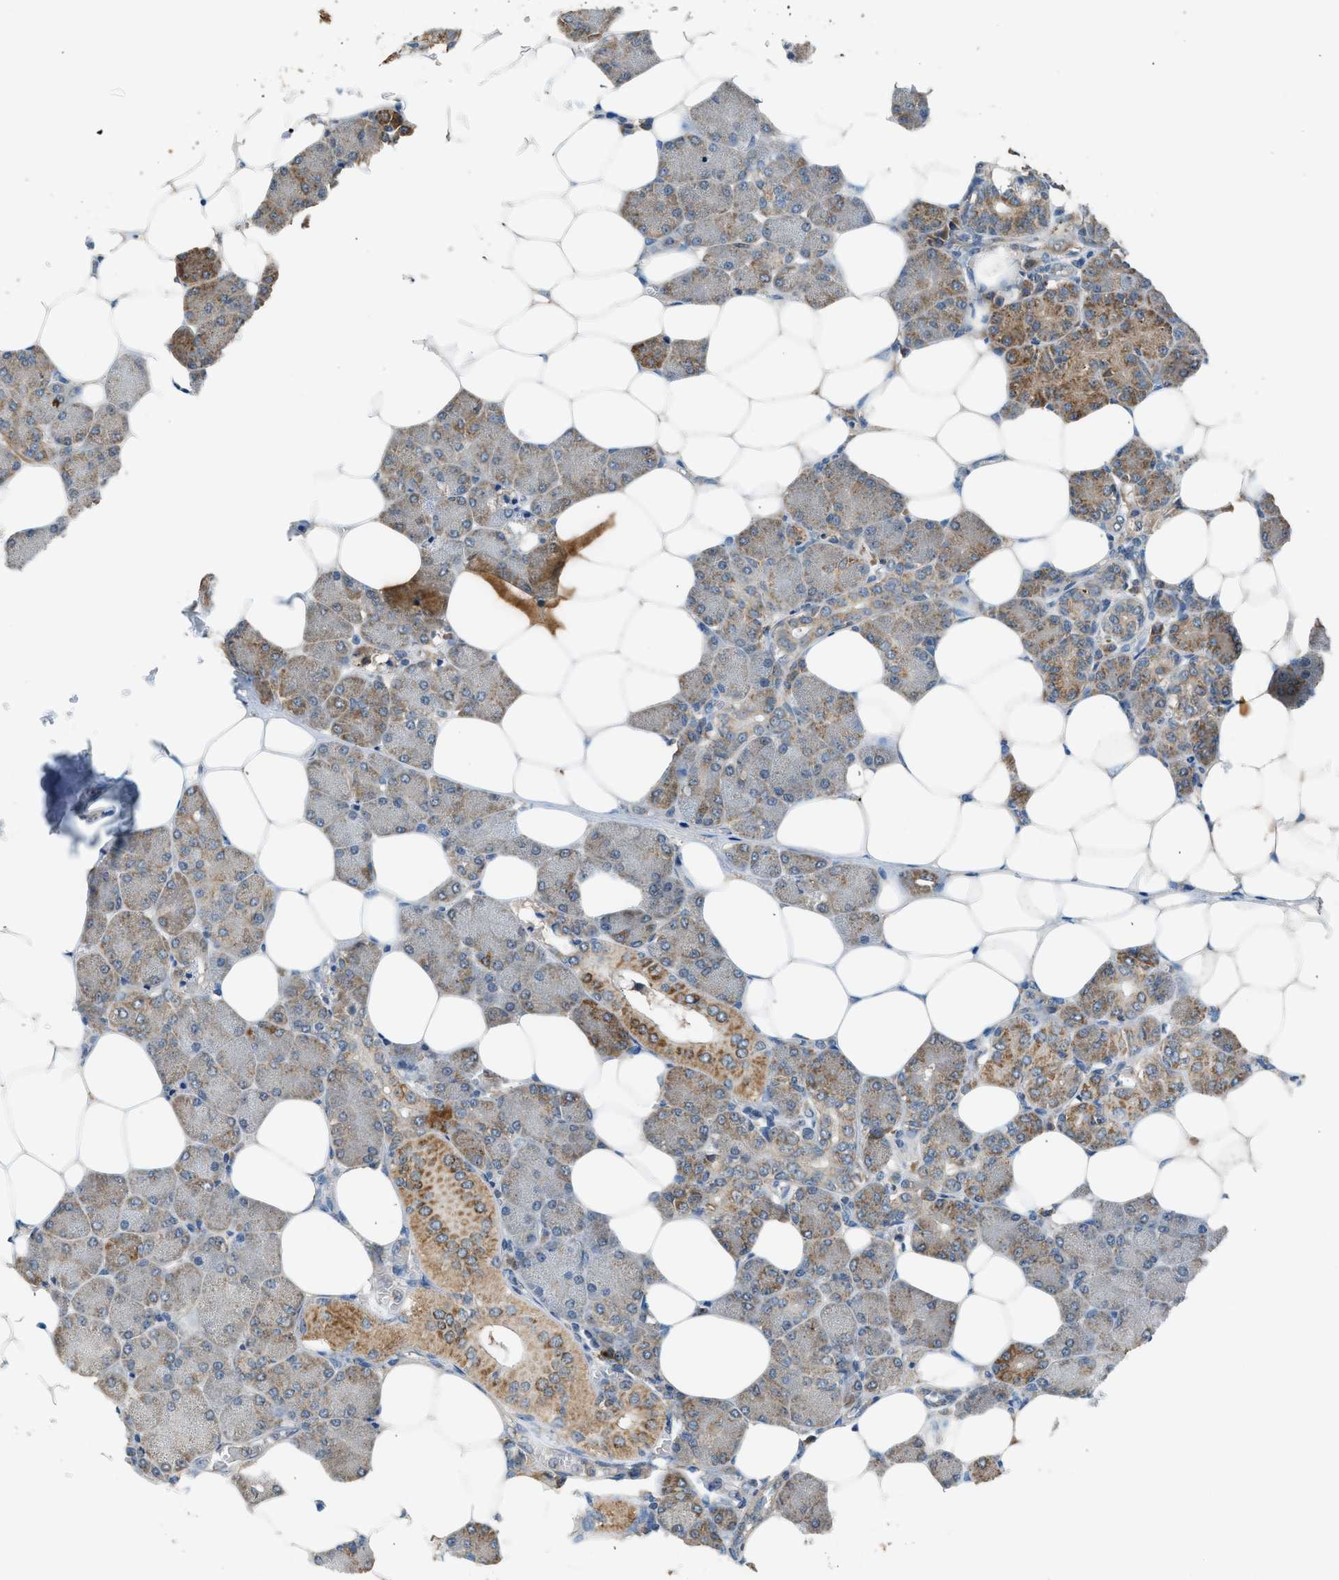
{"staining": {"intensity": "moderate", "quantity": ">75%", "location": "cytoplasmic/membranous"}, "tissue": "salivary gland", "cell_type": "Glandular cells", "image_type": "normal", "snomed": [{"axis": "morphology", "description": "Normal tissue, NOS"}, {"axis": "morphology", "description": "Adenoma, NOS"}, {"axis": "topography", "description": "Salivary gland"}], "caption": "About >75% of glandular cells in benign salivary gland show moderate cytoplasmic/membranous protein expression as visualized by brown immunohistochemical staining.", "gene": "STARD3", "patient": {"sex": "female", "age": 32}}